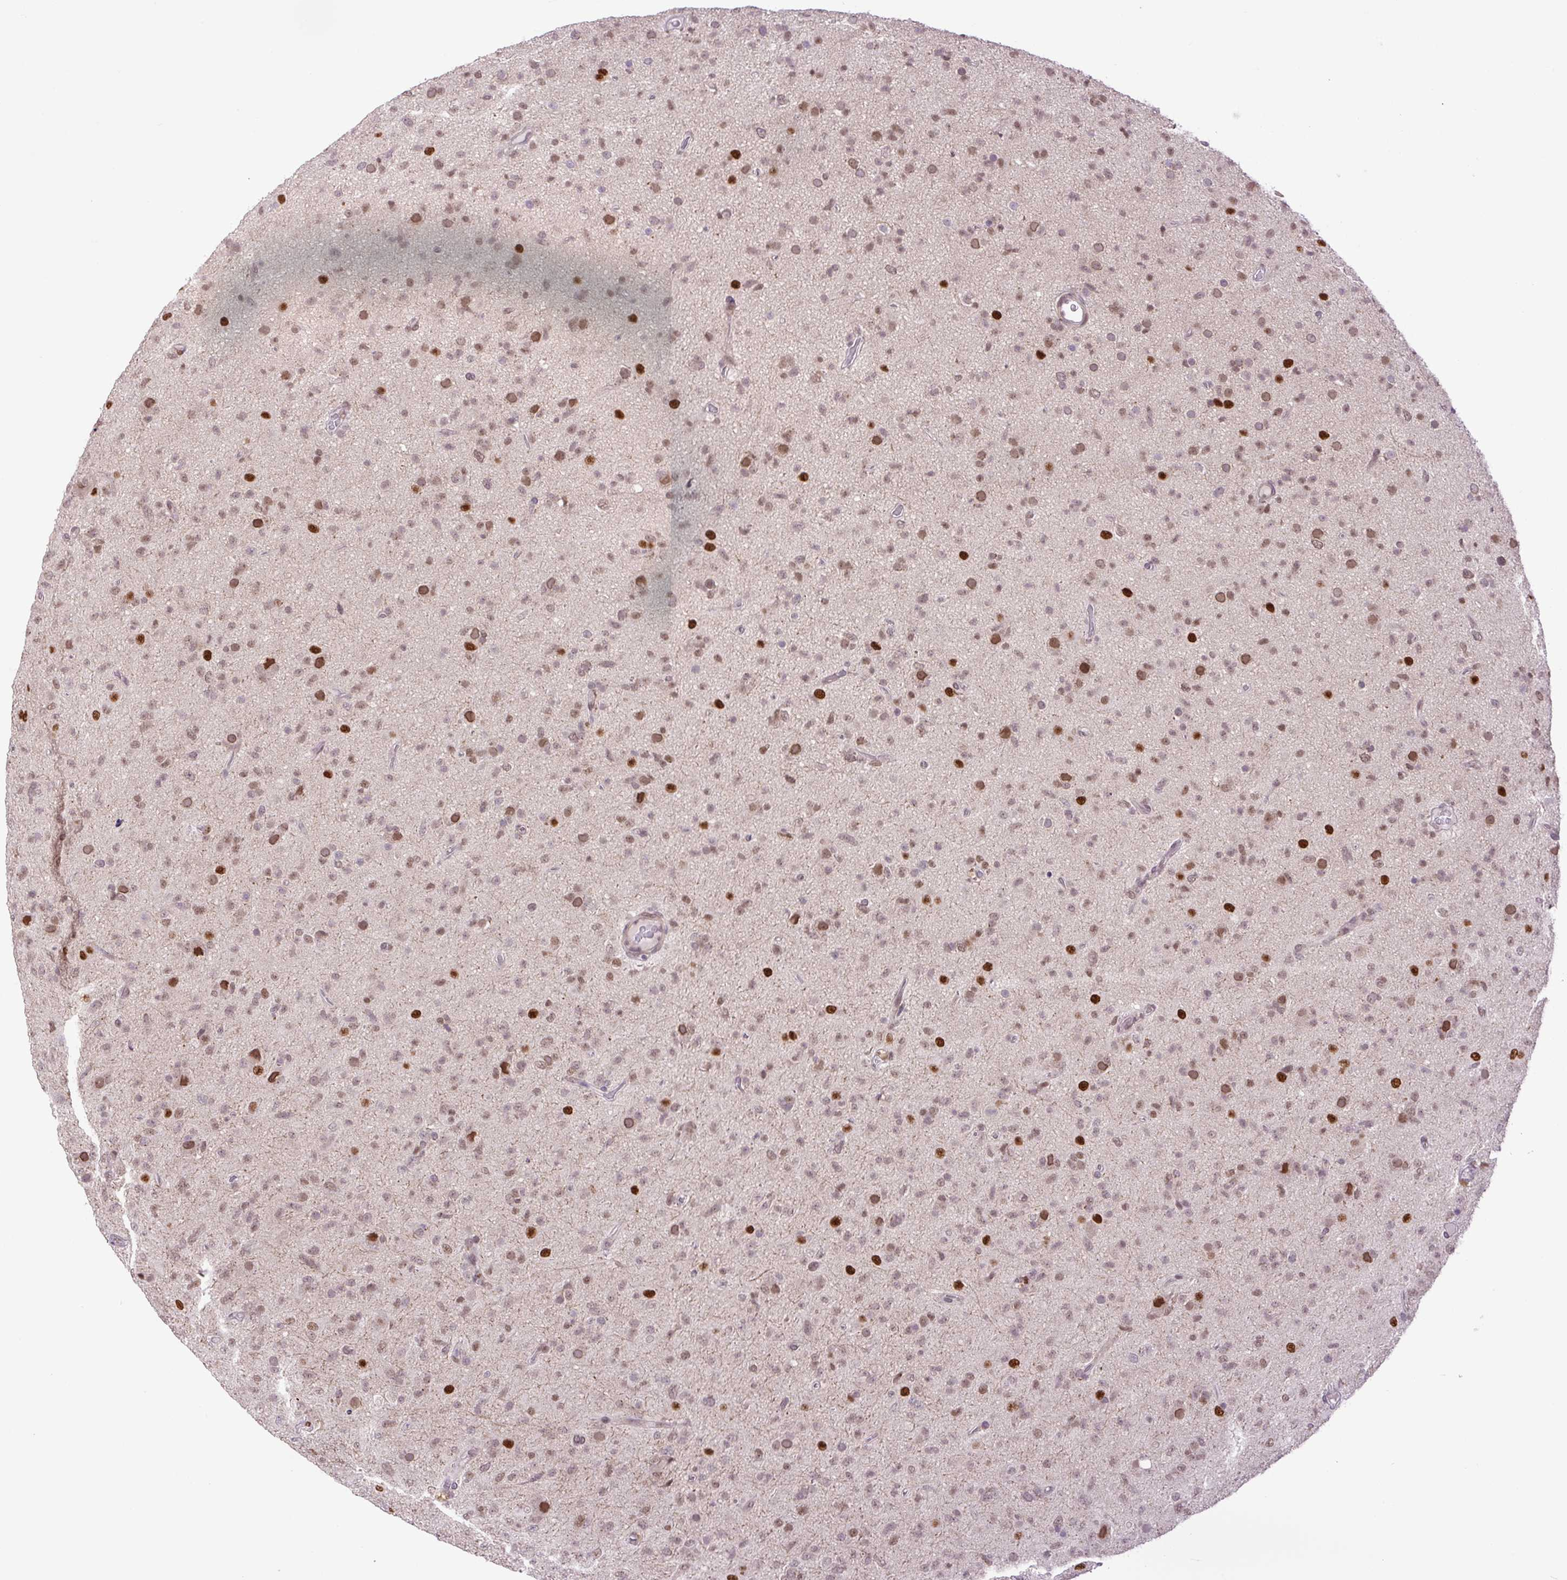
{"staining": {"intensity": "moderate", "quantity": ">75%", "location": "nuclear"}, "tissue": "glioma", "cell_type": "Tumor cells", "image_type": "cancer", "snomed": [{"axis": "morphology", "description": "Glioma, malignant, Low grade"}, {"axis": "topography", "description": "Brain"}], "caption": "Immunohistochemical staining of human low-grade glioma (malignant) exhibits moderate nuclear protein staining in approximately >75% of tumor cells. Ihc stains the protein in brown and the nuclei are stained blue.", "gene": "KPNA1", "patient": {"sex": "male", "age": 65}}